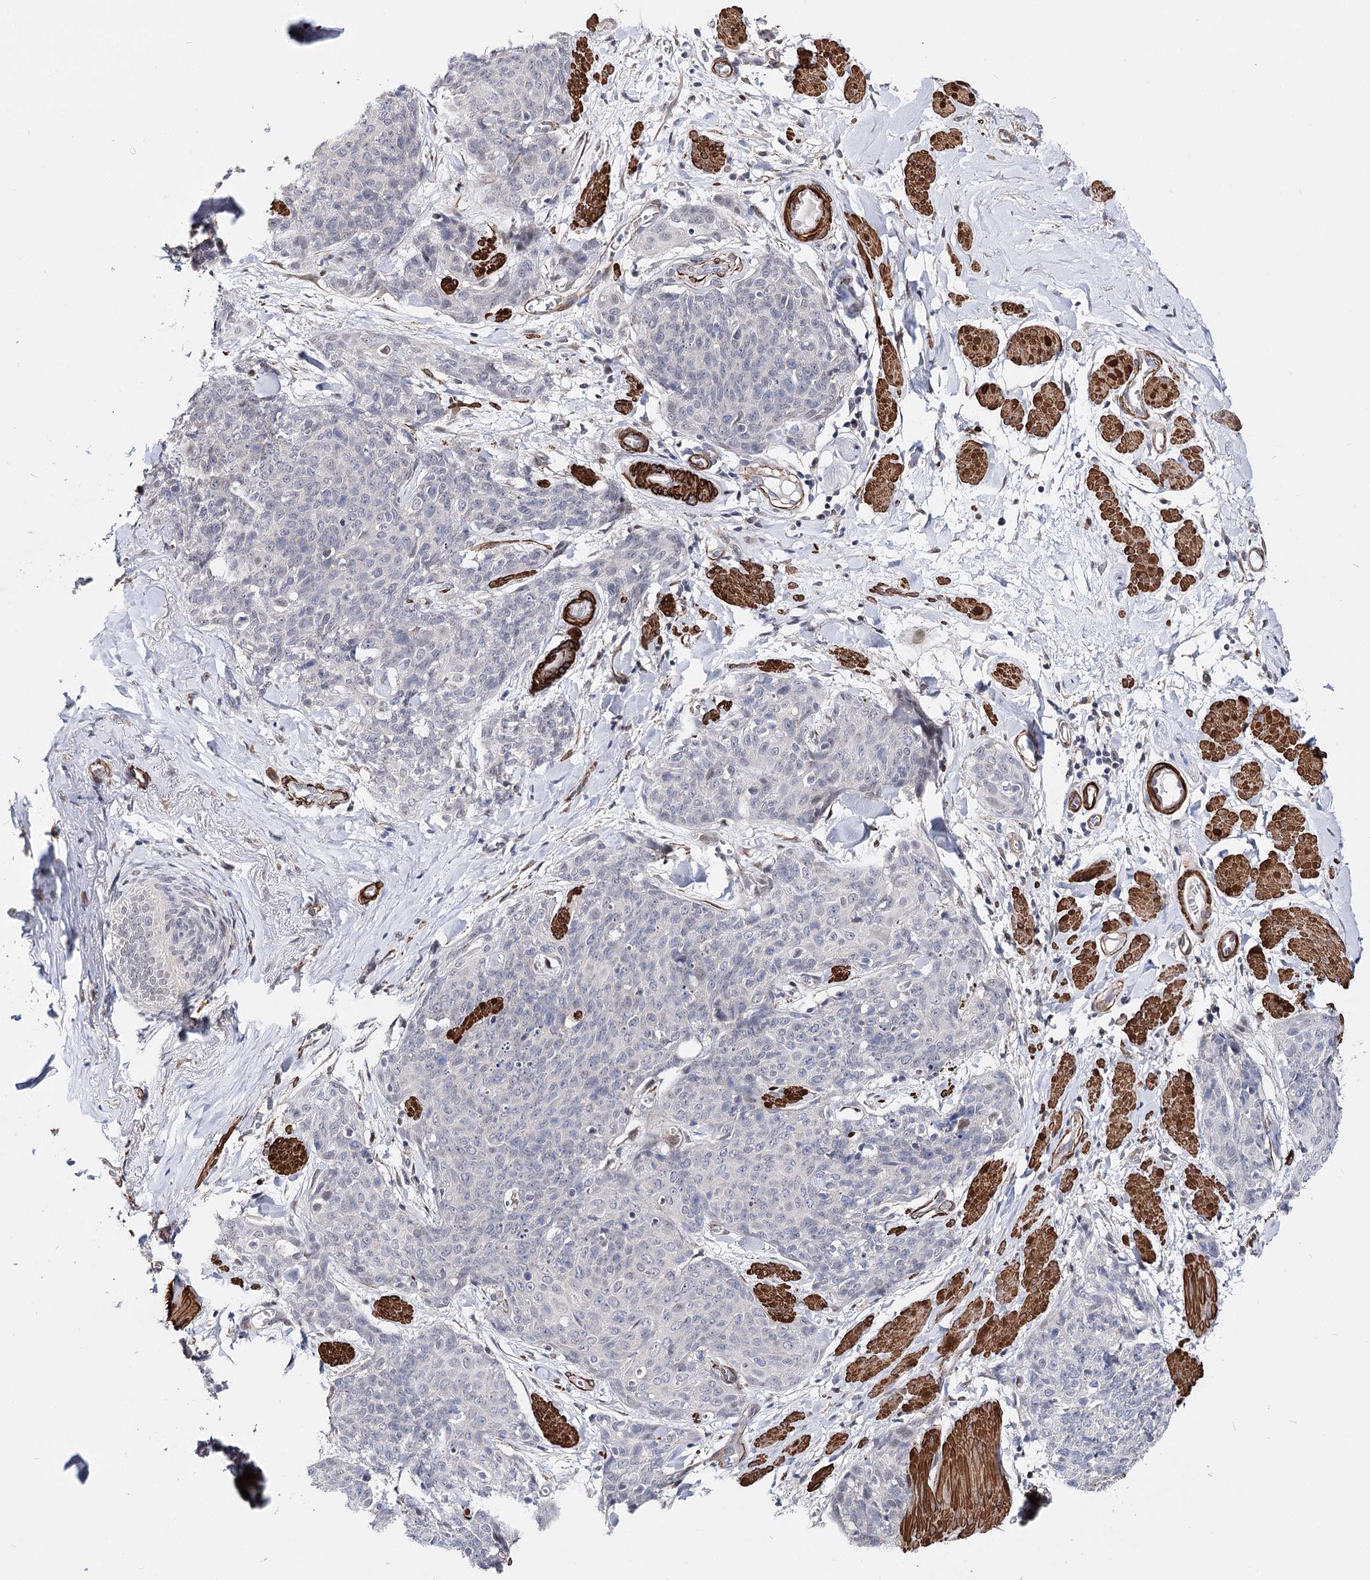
{"staining": {"intensity": "negative", "quantity": "none", "location": "none"}, "tissue": "skin cancer", "cell_type": "Tumor cells", "image_type": "cancer", "snomed": [{"axis": "morphology", "description": "Squamous cell carcinoma, NOS"}, {"axis": "topography", "description": "Skin"}, {"axis": "topography", "description": "Vulva"}], "caption": "This is a image of immunohistochemistry (IHC) staining of squamous cell carcinoma (skin), which shows no positivity in tumor cells.", "gene": "CFAP46", "patient": {"sex": "female", "age": 85}}